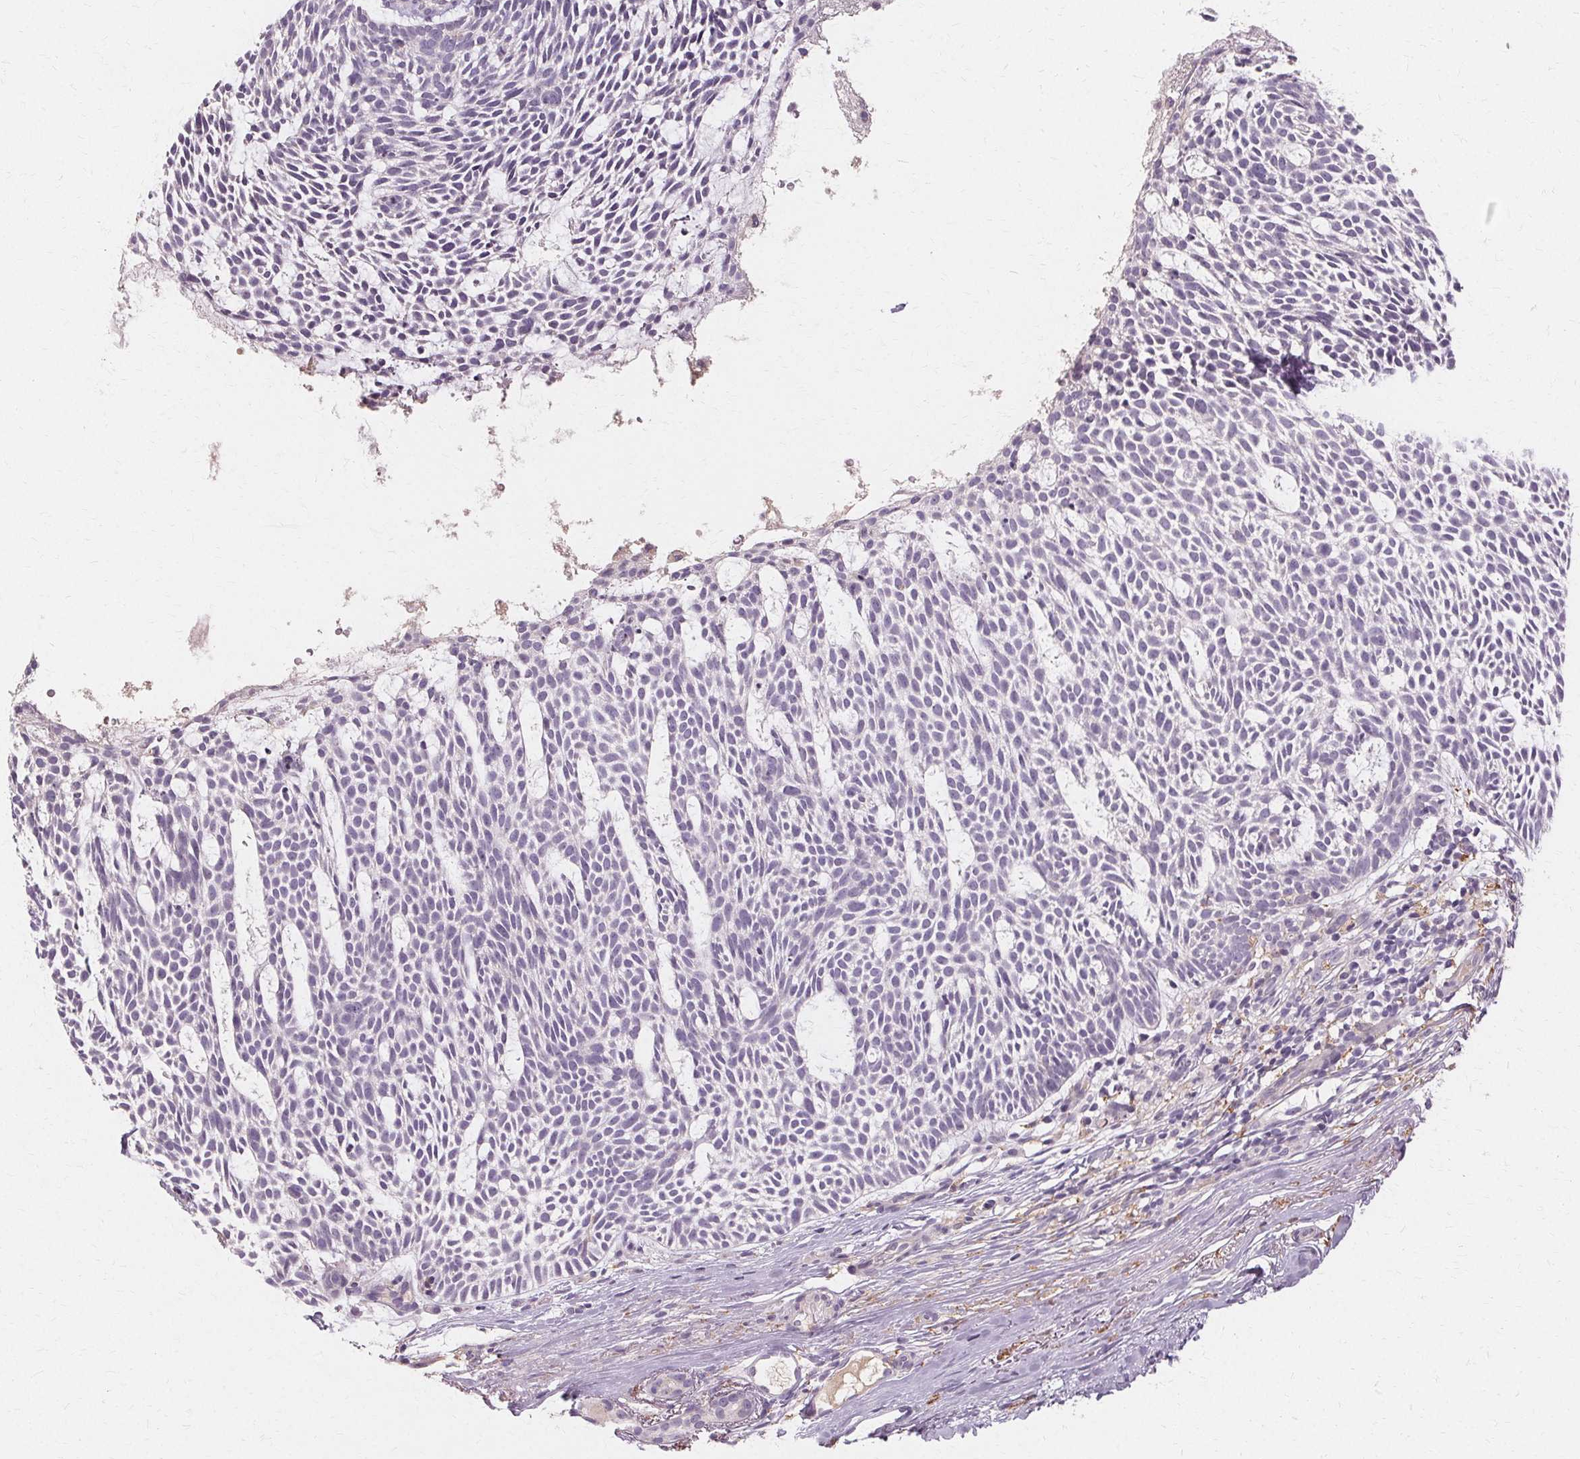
{"staining": {"intensity": "negative", "quantity": "none", "location": "none"}, "tissue": "skin cancer", "cell_type": "Tumor cells", "image_type": "cancer", "snomed": [{"axis": "morphology", "description": "Basal cell carcinoma"}, {"axis": "topography", "description": "Skin"}], "caption": "IHC of human skin basal cell carcinoma displays no expression in tumor cells.", "gene": "IFNGR1", "patient": {"sex": "male", "age": 83}}